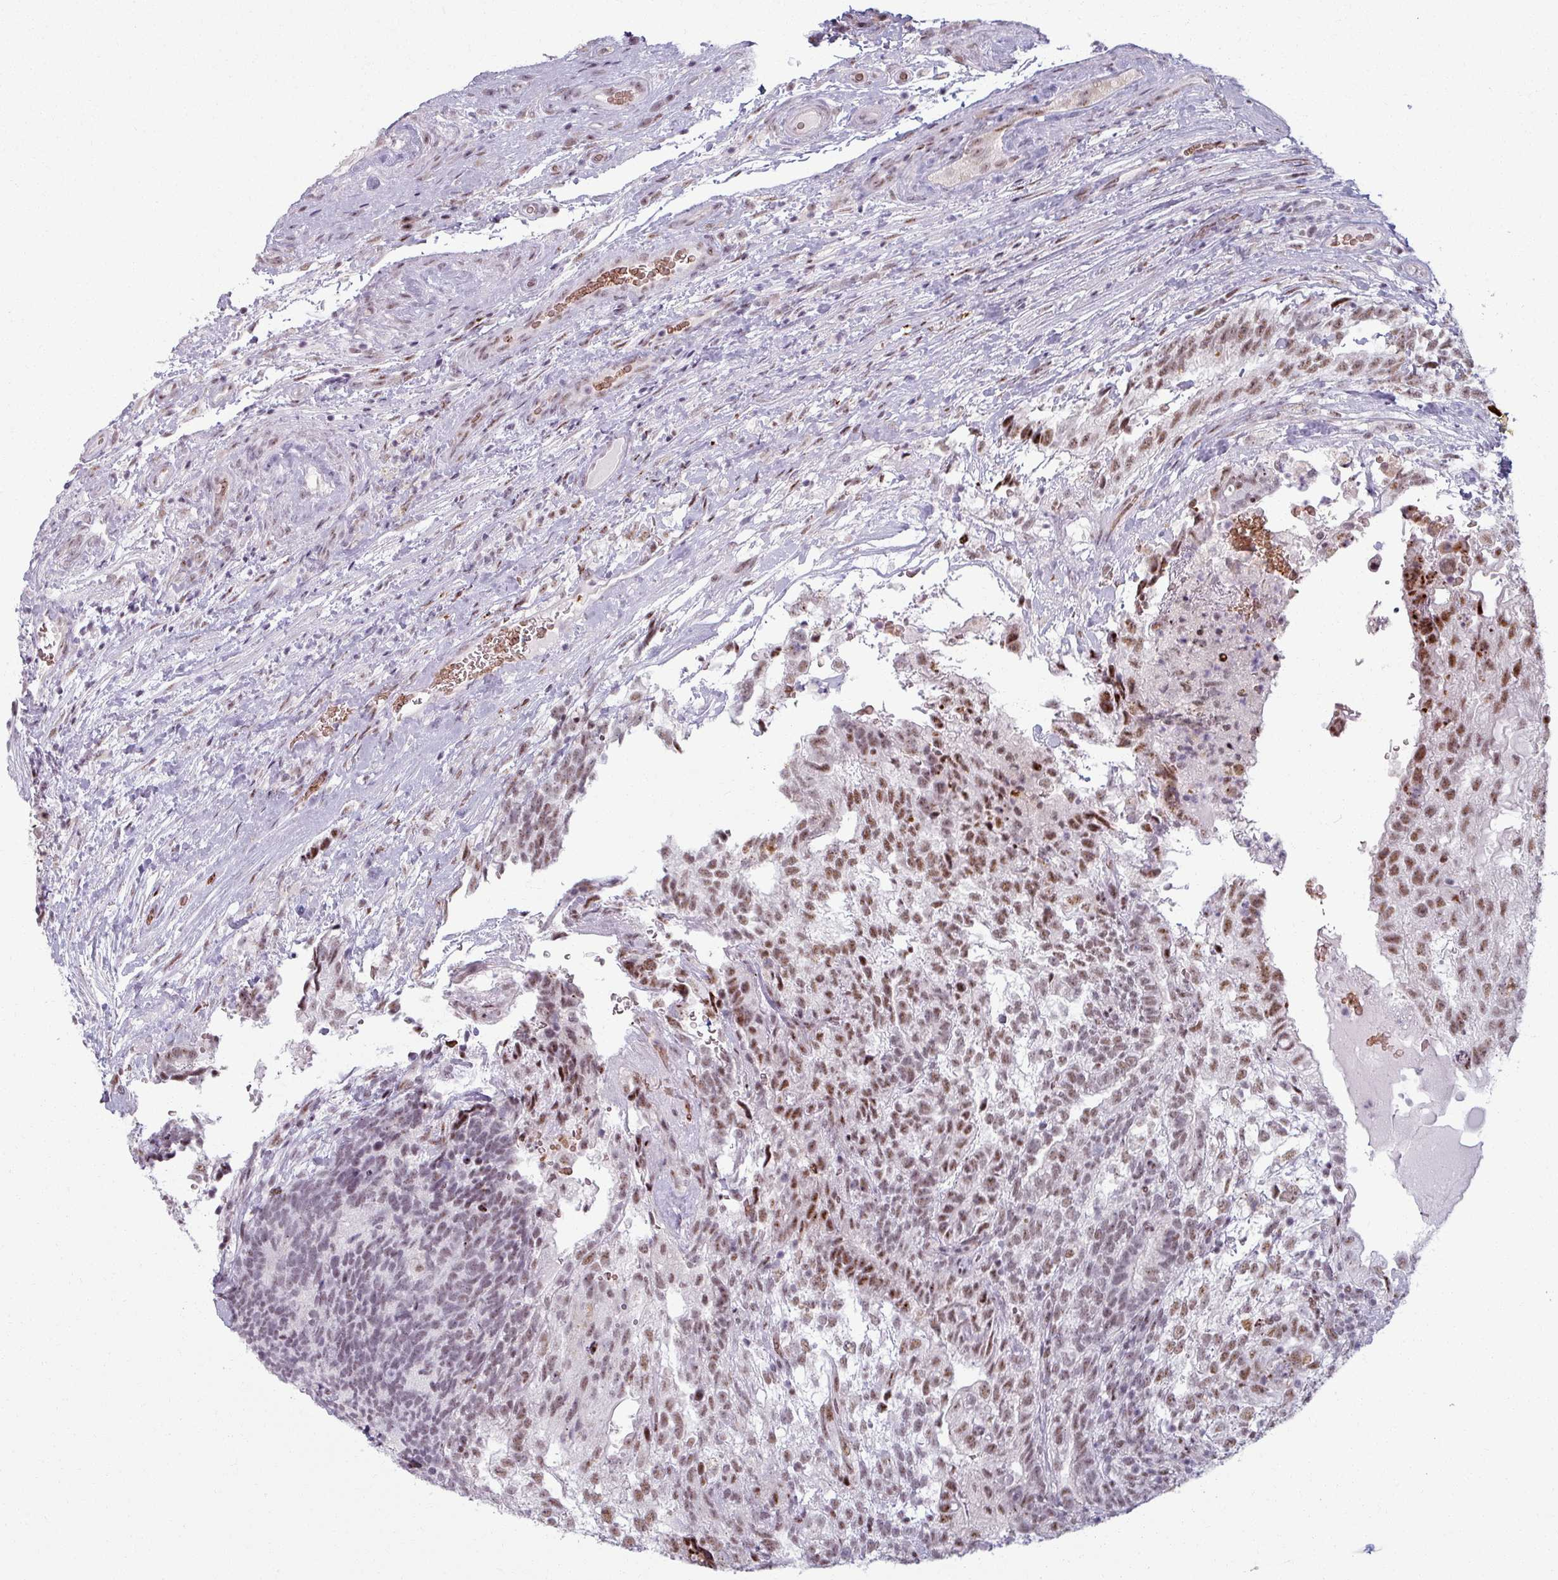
{"staining": {"intensity": "moderate", "quantity": ">75%", "location": "nuclear"}, "tissue": "testis cancer", "cell_type": "Tumor cells", "image_type": "cancer", "snomed": [{"axis": "morphology", "description": "Seminoma, NOS"}, {"axis": "morphology", "description": "Carcinoma, Embryonal, NOS"}, {"axis": "topography", "description": "Testis"}], "caption": "This micrograph demonstrates immunohistochemistry staining of testis embryonal carcinoma, with medium moderate nuclear positivity in approximately >75% of tumor cells.", "gene": "NCOR1", "patient": {"sex": "male", "age": 41}}